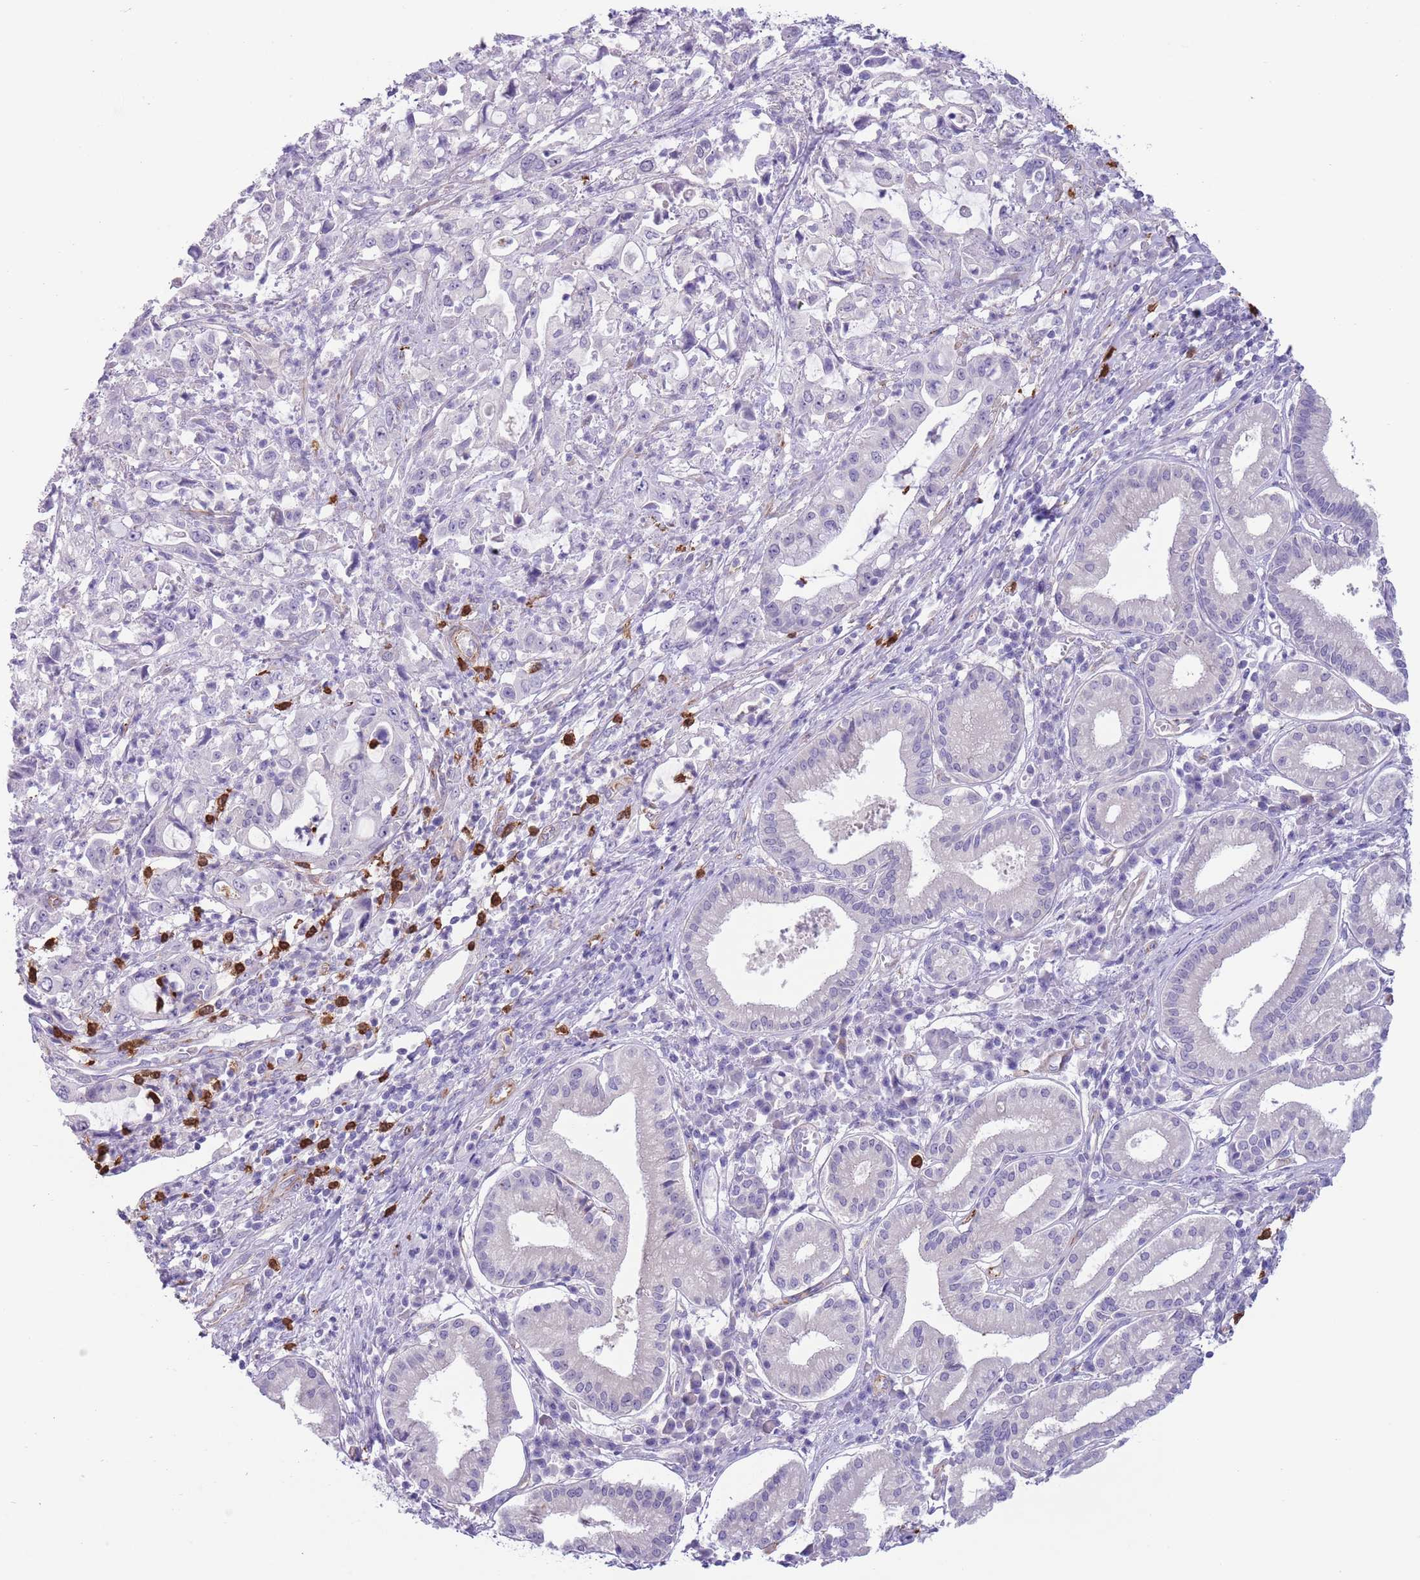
{"staining": {"intensity": "negative", "quantity": "none", "location": "none"}, "tissue": "pancreatic cancer", "cell_type": "Tumor cells", "image_type": "cancer", "snomed": [{"axis": "morphology", "description": "Adenocarcinoma, NOS"}, {"axis": "topography", "description": "Pancreas"}], "caption": "Pancreatic adenocarcinoma was stained to show a protein in brown. There is no significant positivity in tumor cells. (DAB immunohistochemistry (IHC), high magnification).", "gene": "TSGA13", "patient": {"sex": "female", "age": 61}}